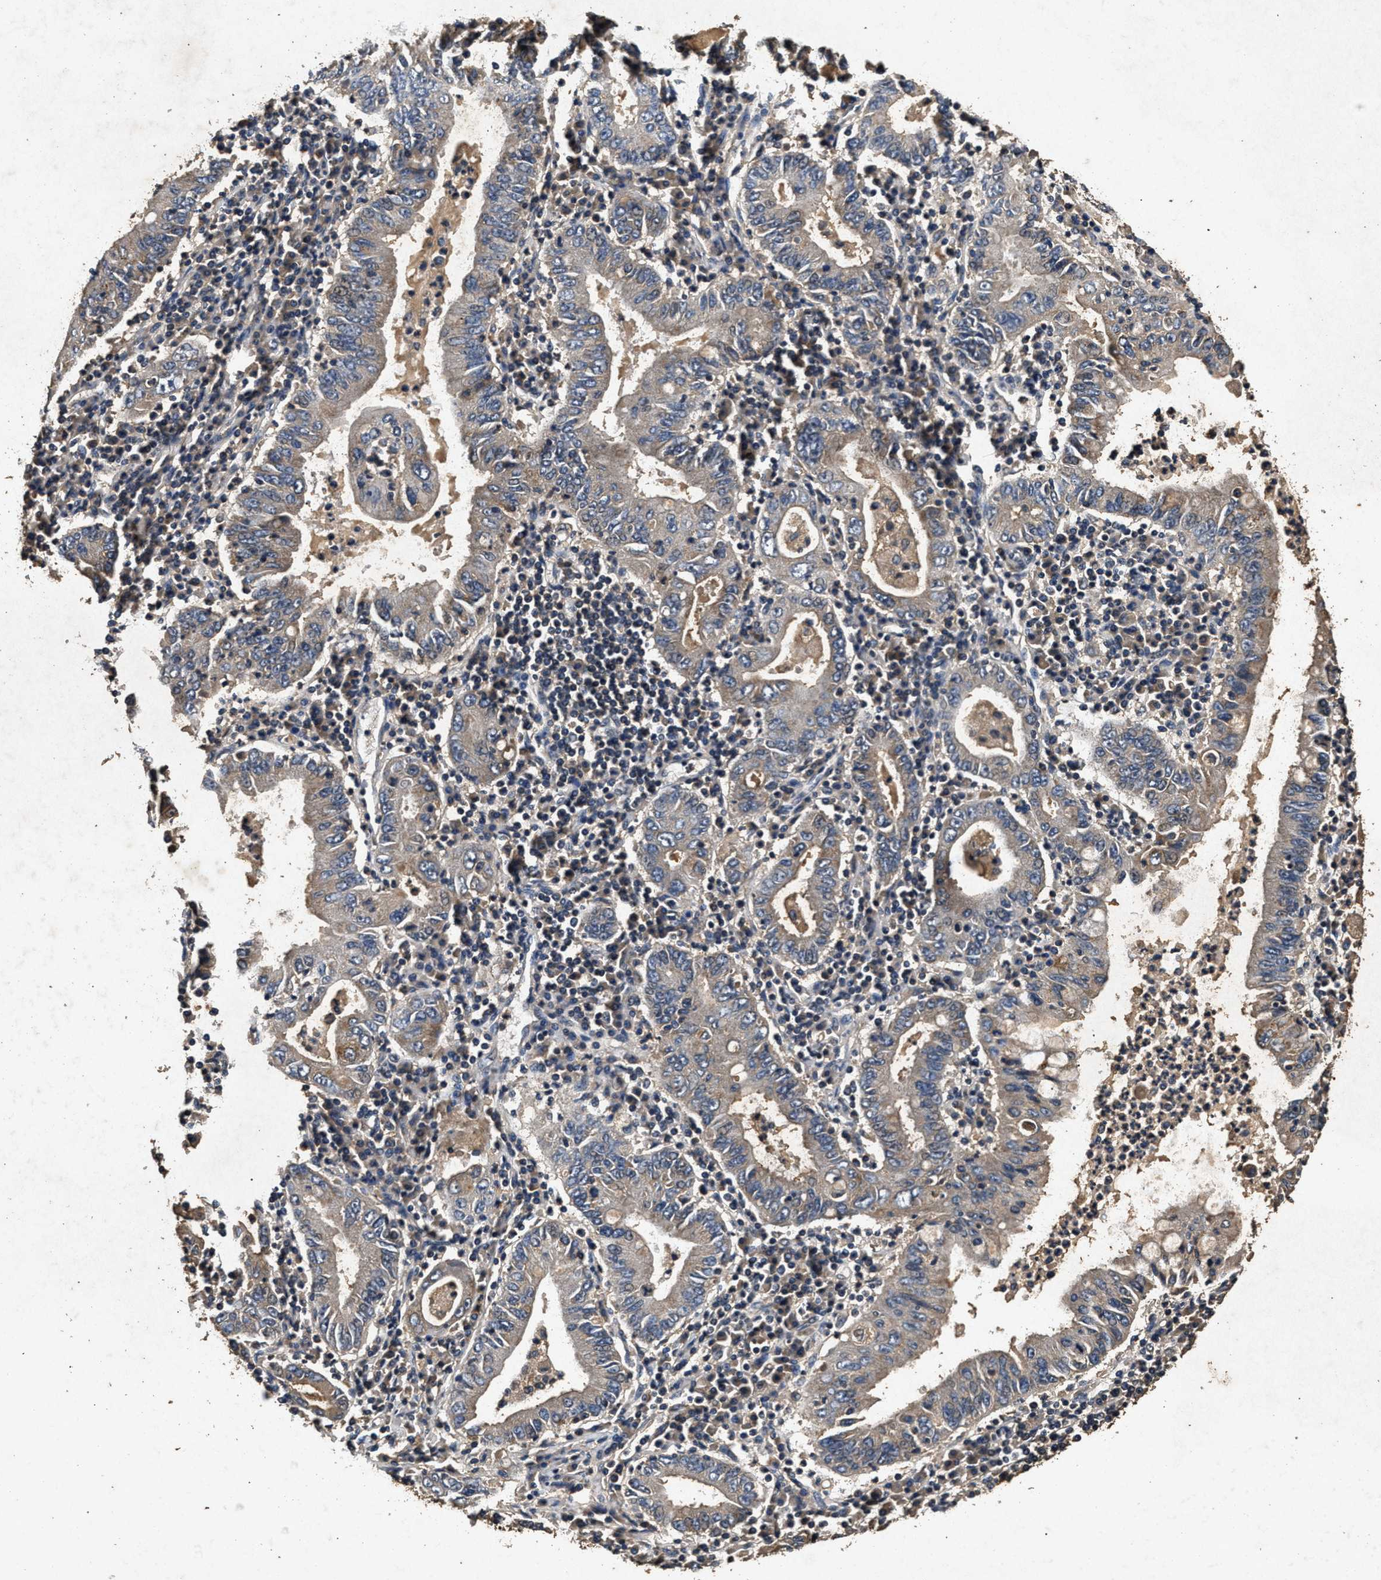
{"staining": {"intensity": "weak", "quantity": "25%-75%", "location": "cytoplasmic/membranous"}, "tissue": "stomach cancer", "cell_type": "Tumor cells", "image_type": "cancer", "snomed": [{"axis": "morphology", "description": "Normal tissue, NOS"}, {"axis": "morphology", "description": "Adenocarcinoma, NOS"}, {"axis": "topography", "description": "Esophagus"}, {"axis": "topography", "description": "Stomach, upper"}, {"axis": "topography", "description": "Peripheral nerve tissue"}], "caption": "A high-resolution micrograph shows immunohistochemistry (IHC) staining of stomach cancer (adenocarcinoma), which exhibits weak cytoplasmic/membranous staining in about 25%-75% of tumor cells. The staining is performed using DAB brown chromogen to label protein expression. The nuclei are counter-stained blue using hematoxylin.", "gene": "PPP1CC", "patient": {"sex": "male", "age": 62}}